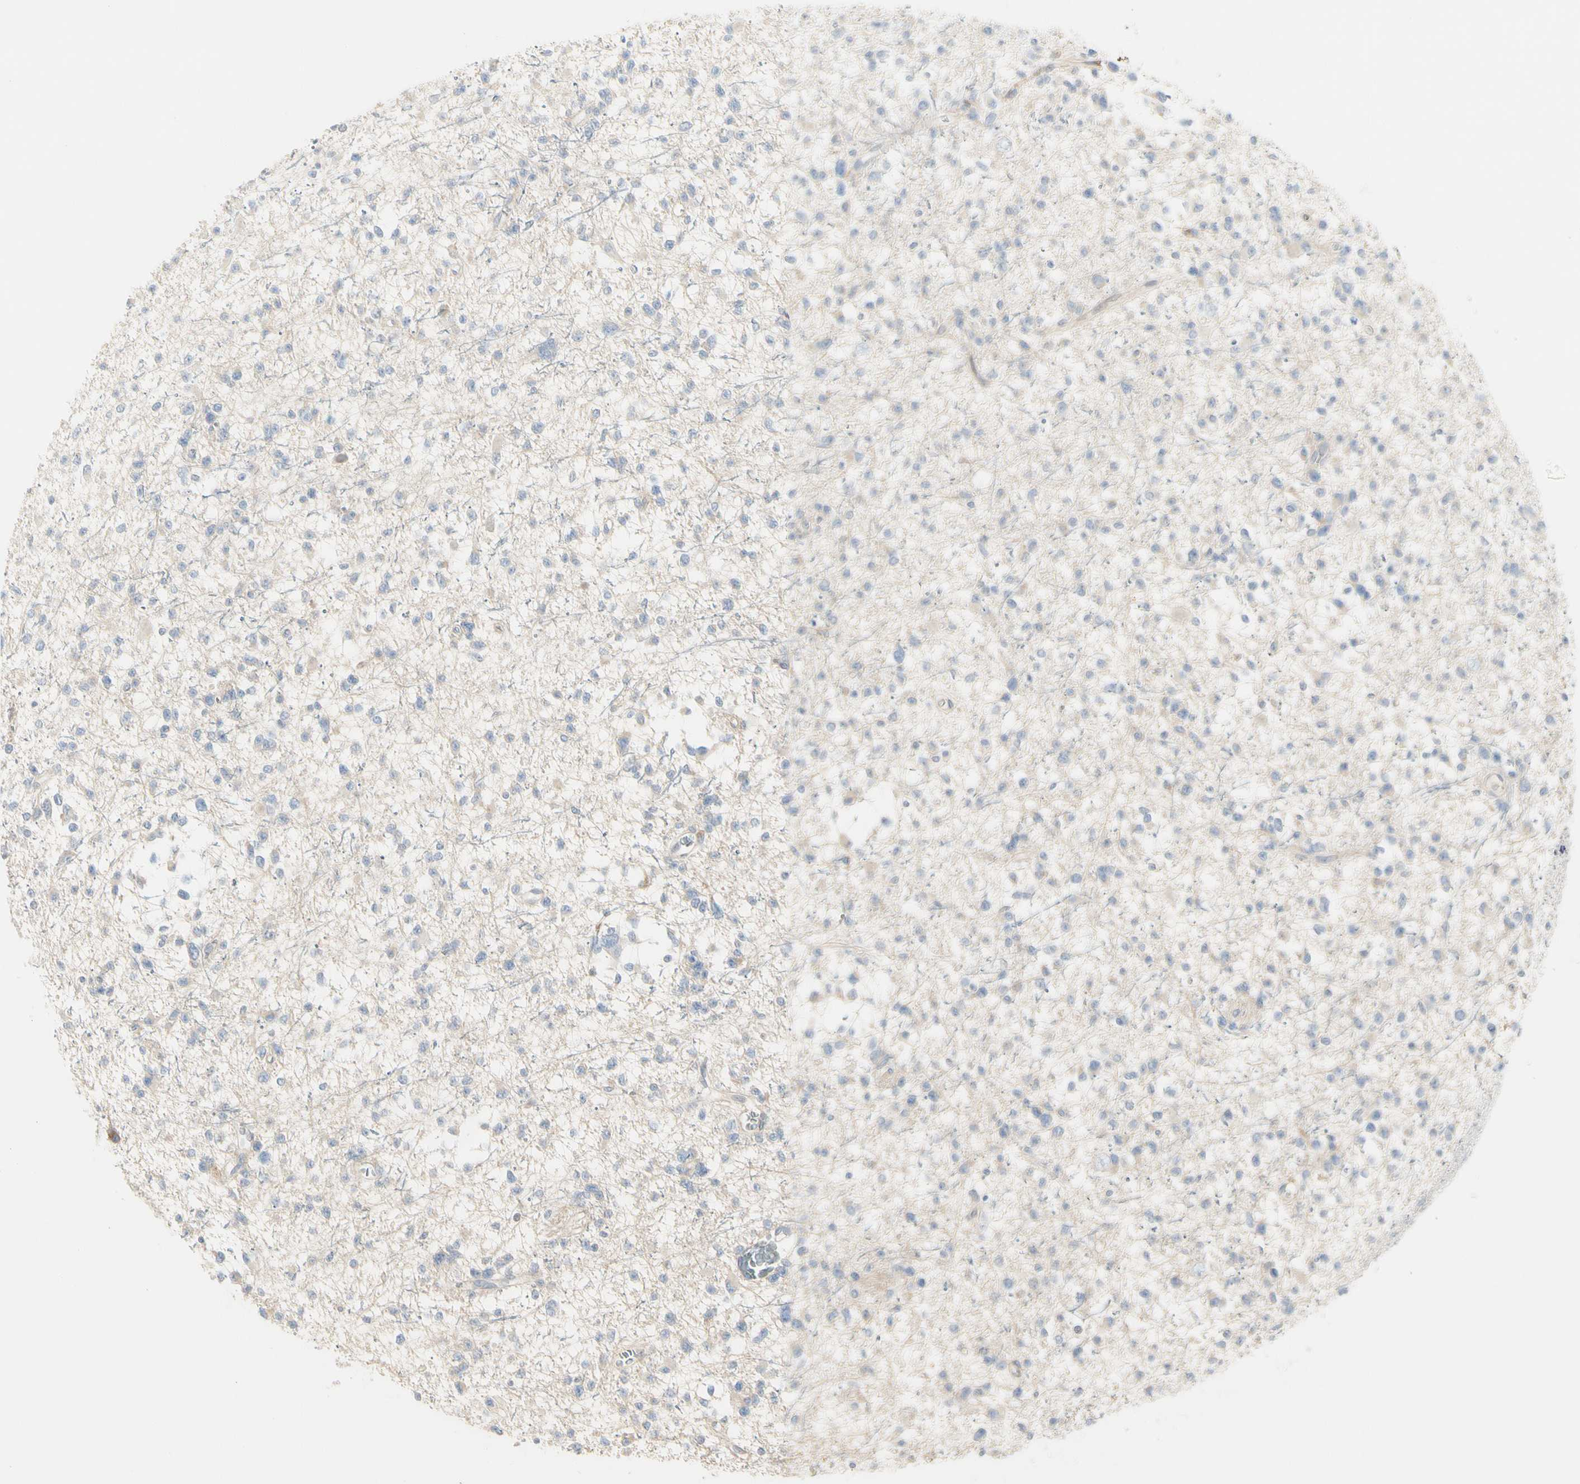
{"staining": {"intensity": "negative", "quantity": "none", "location": "none"}, "tissue": "glioma", "cell_type": "Tumor cells", "image_type": "cancer", "snomed": [{"axis": "morphology", "description": "Glioma, malignant, Low grade"}, {"axis": "topography", "description": "Brain"}], "caption": "A high-resolution image shows immunohistochemistry (IHC) staining of glioma, which reveals no significant positivity in tumor cells. (Immunohistochemistry, brightfield microscopy, high magnification).", "gene": "NFKB2", "patient": {"sex": "female", "age": 22}}